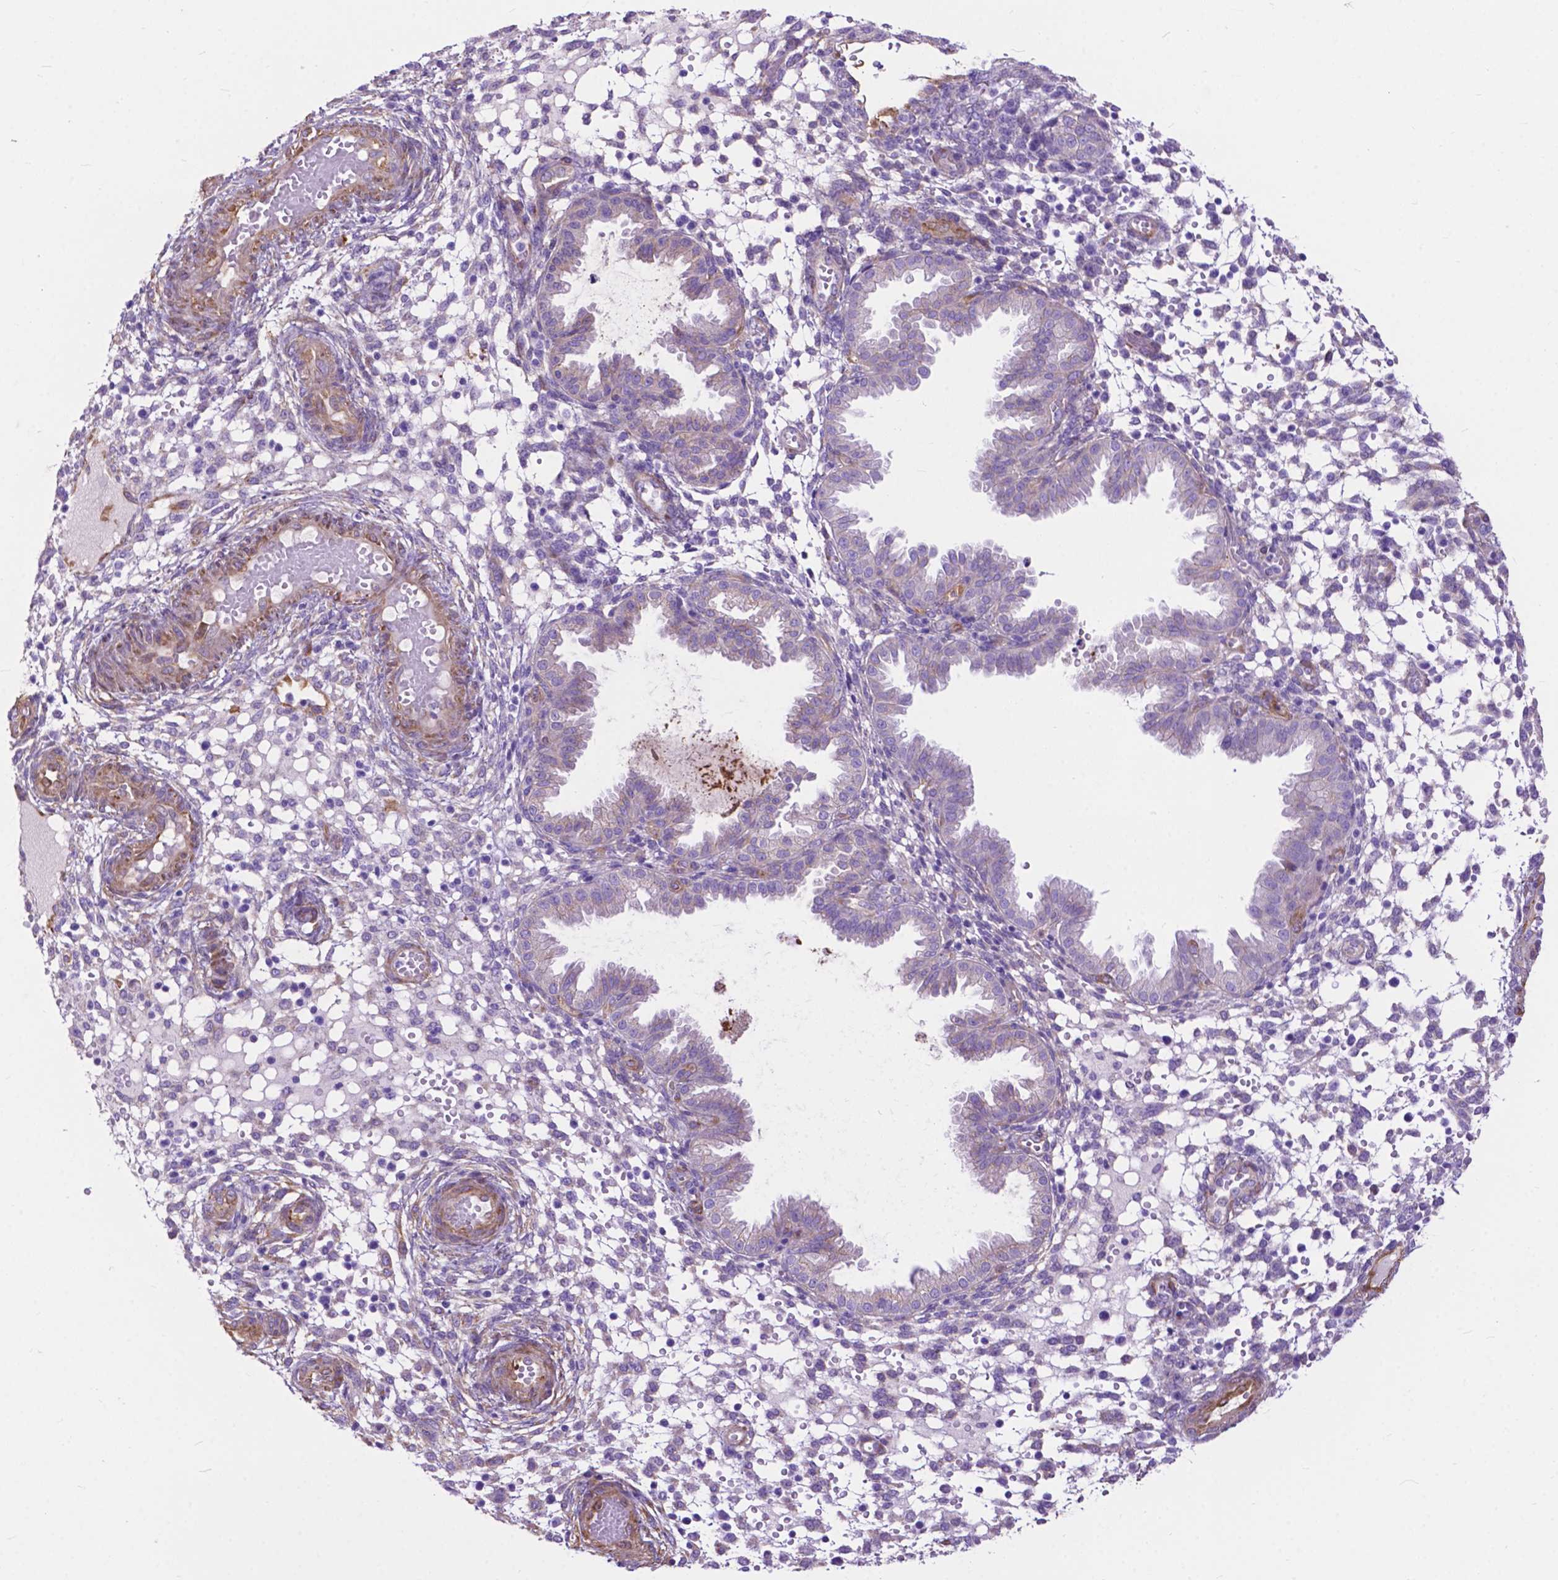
{"staining": {"intensity": "negative", "quantity": "none", "location": "none"}, "tissue": "endometrium", "cell_type": "Cells in endometrial stroma", "image_type": "normal", "snomed": [{"axis": "morphology", "description": "Normal tissue, NOS"}, {"axis": "topography", "description": "Endometrium"}], "caption": "The micrograph exhibits no staining of cells in endometrial stroma in benign endometrium. (Stains: DAB (3,3'-diaminobenzidine) immunohistochemistry (IHC) with hematoxylin counter stain, Microscopy: brightfield microscopy at high magnification).", "gene": "PCDHA12", "patient": {"sex": "female", "age": 33}}